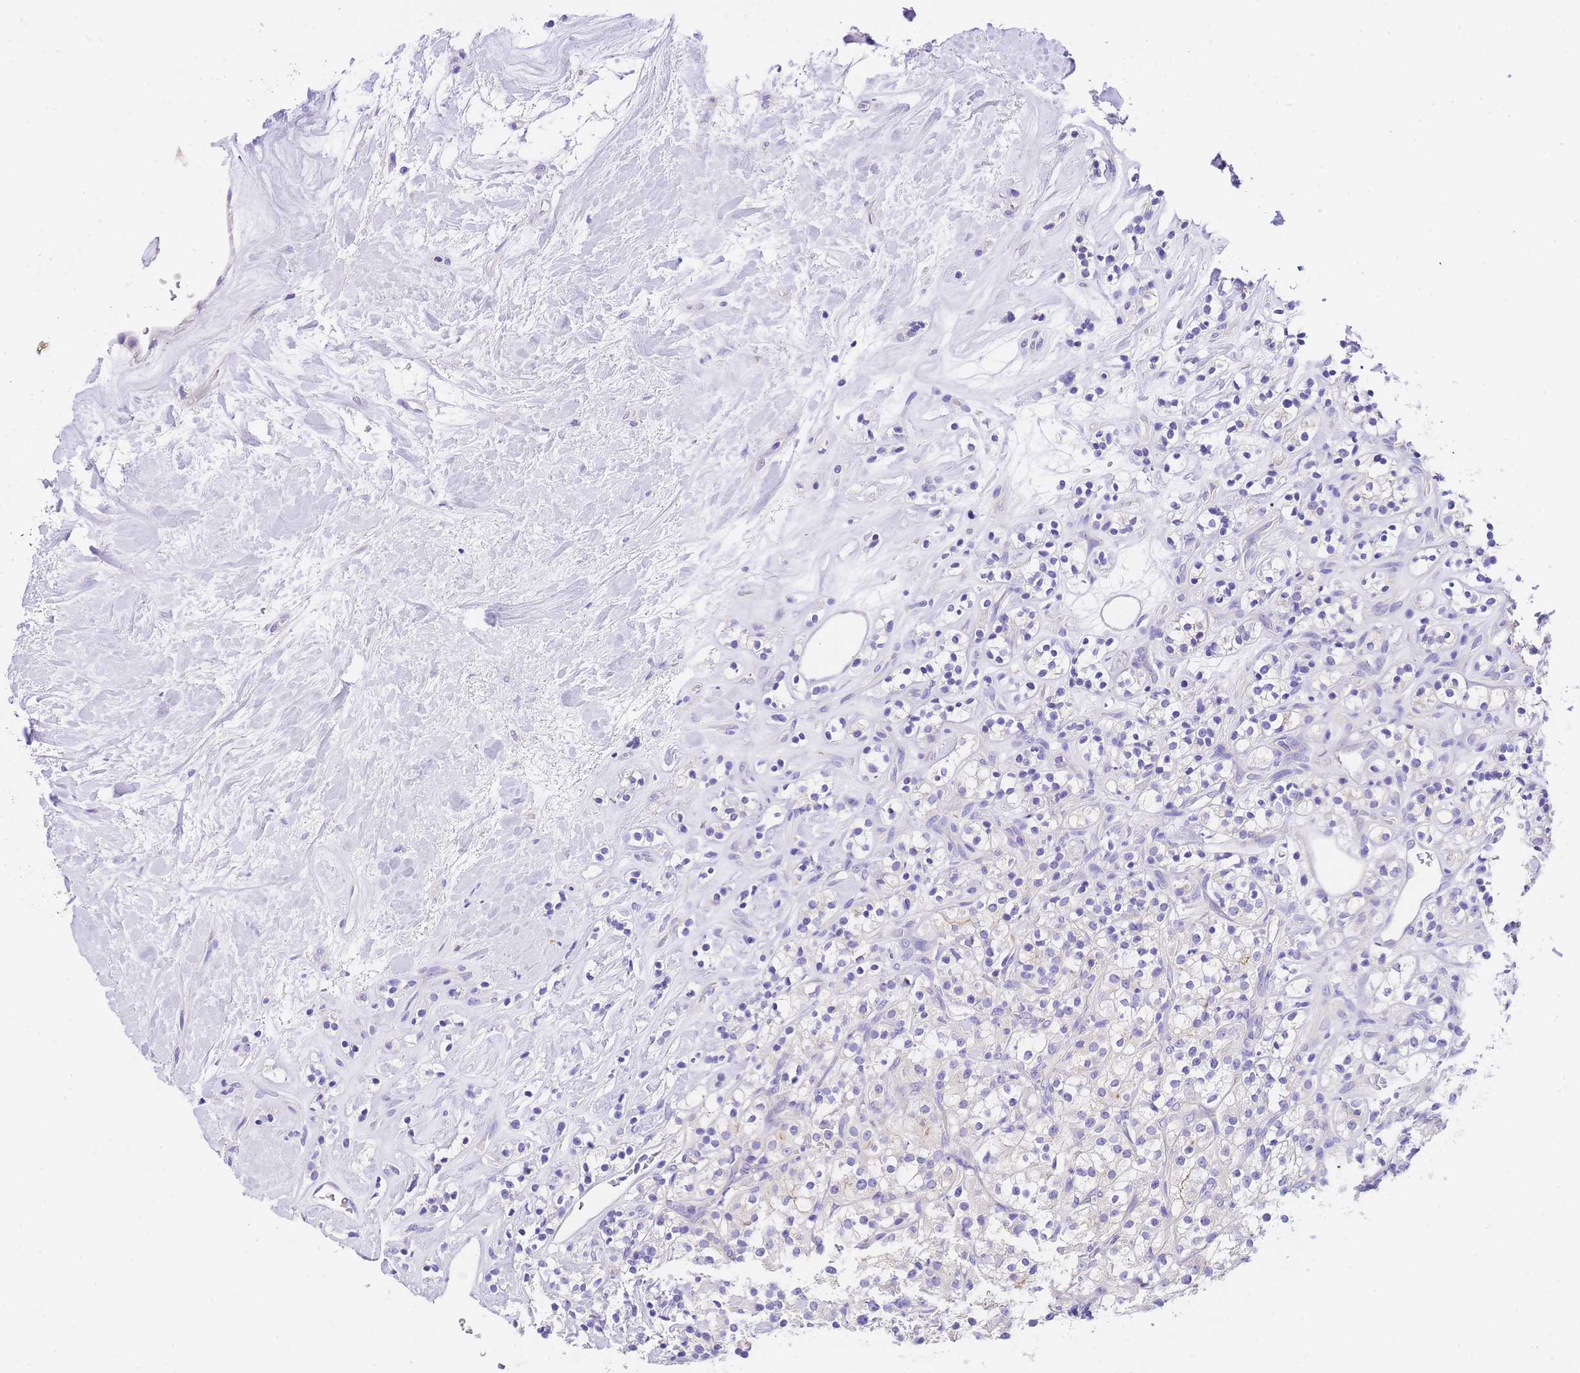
{"staining": {"intensity": "negative", "quantity": "none", "location": "none"}, "tissue": "renal cancer", "cell_type": "Tumor cells", "image_type": "cancer", "snomed": [{"axis": "morphology", "description": "Adenocarcinoma, NOS"}, {"axis": "topography", "description": "Kidney"}], "caption": "DAB immunohistochemical staining of human renal cancer reveals no significant positivity in tumor cells.", "gene": "EPN2", "patient": {"sex": "male", "age": 77}}